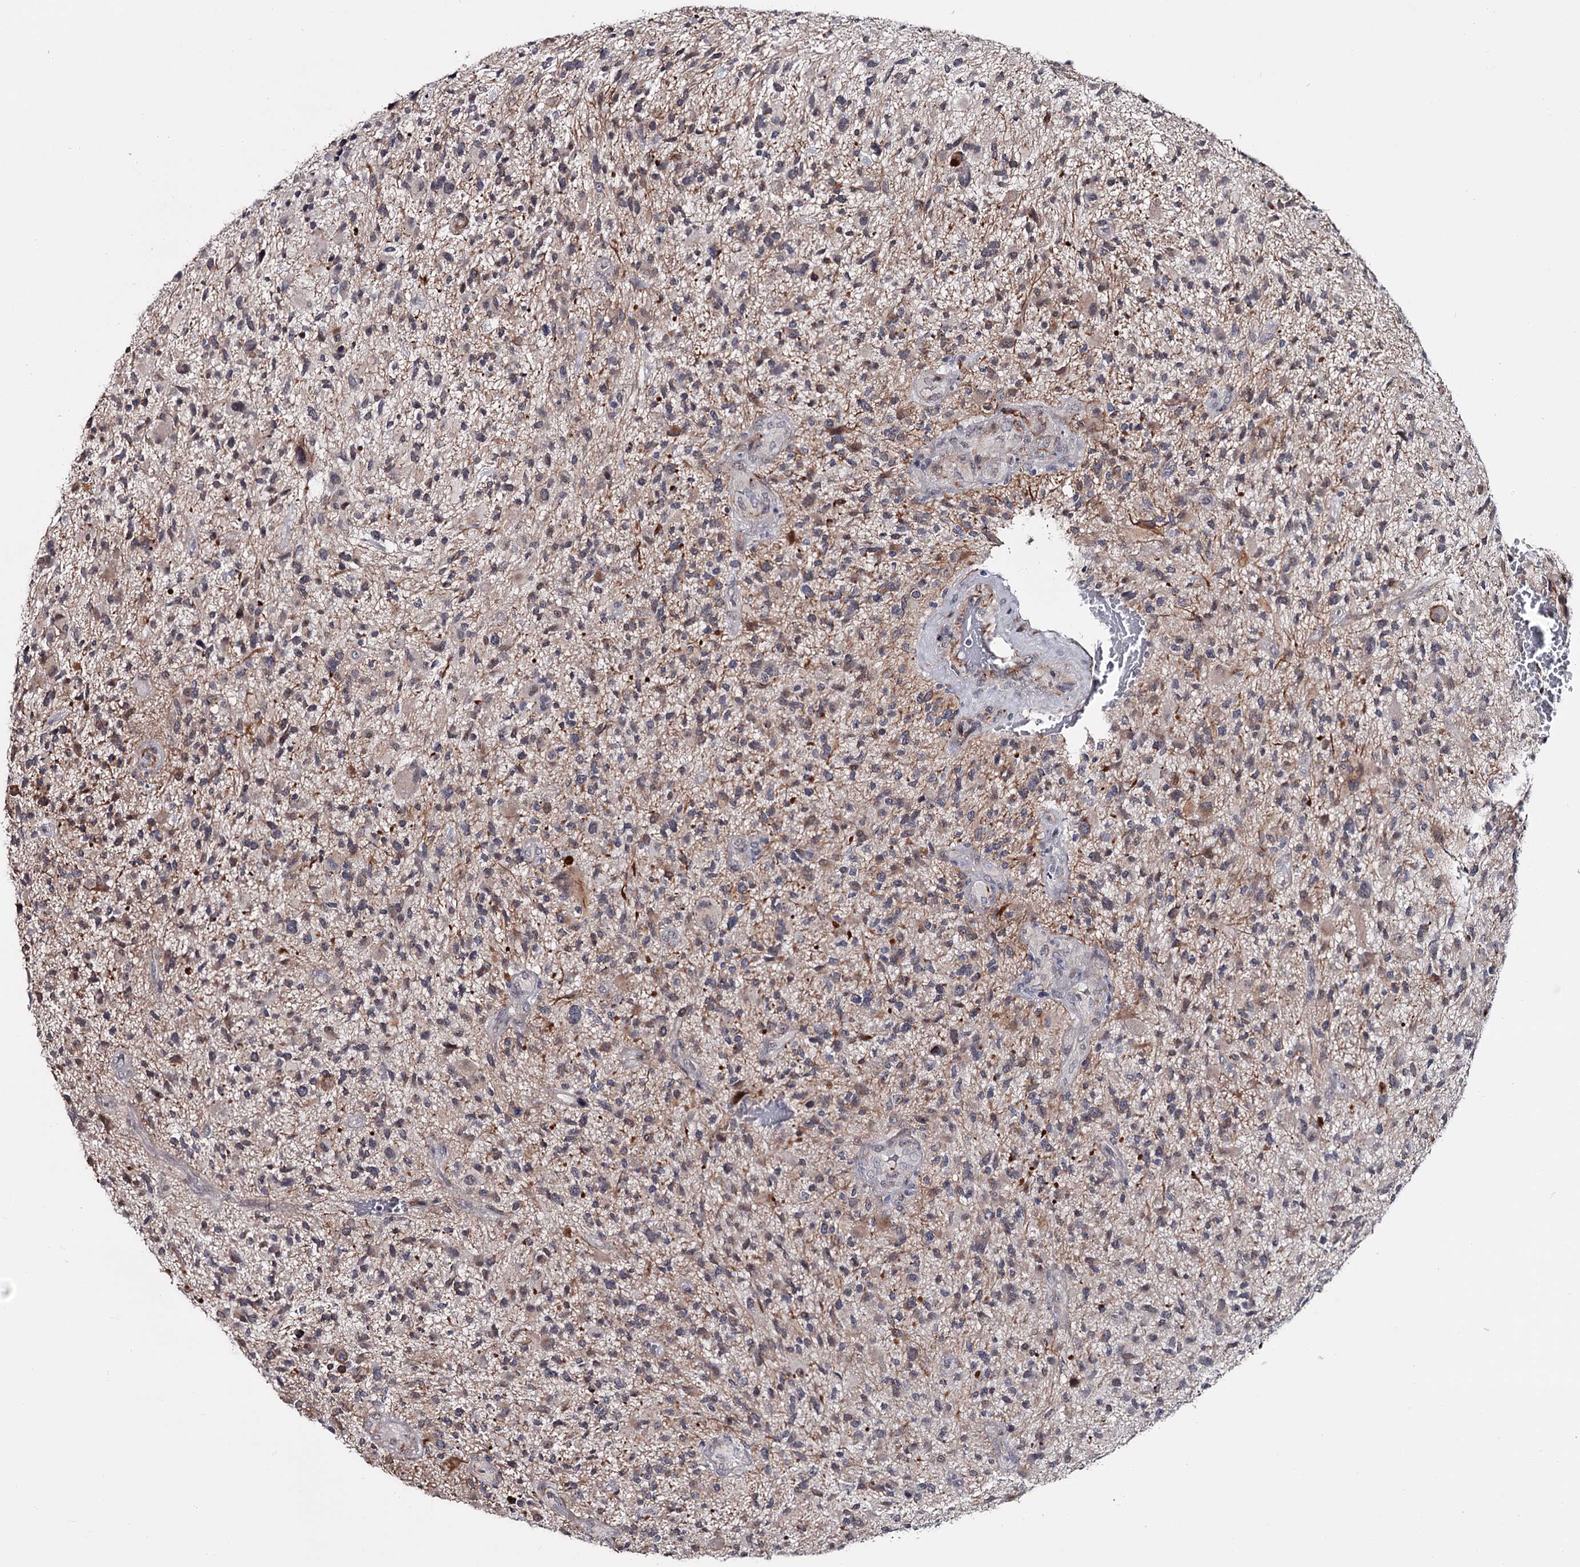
{"staining": {"intensity": "negative", "quantity": "none", "location": "none"}, "tissue": "glioma", "cell_type": "Tumor cells", "image_type": "cancer", "snomed": [{"axis": "morphology", "description": "Glioma, malignant, High grade"}, {"axis": "topography", "description": "Brain"}], "caption": "Immunohistochemistry (IHC) photomicrograph of human high-grade glioma (malignant) stained for a protein (brown), which displays no positivity in tumor cells.", "gene": "PRPF40B", "patient": {"sex": "male", "age": 47}}